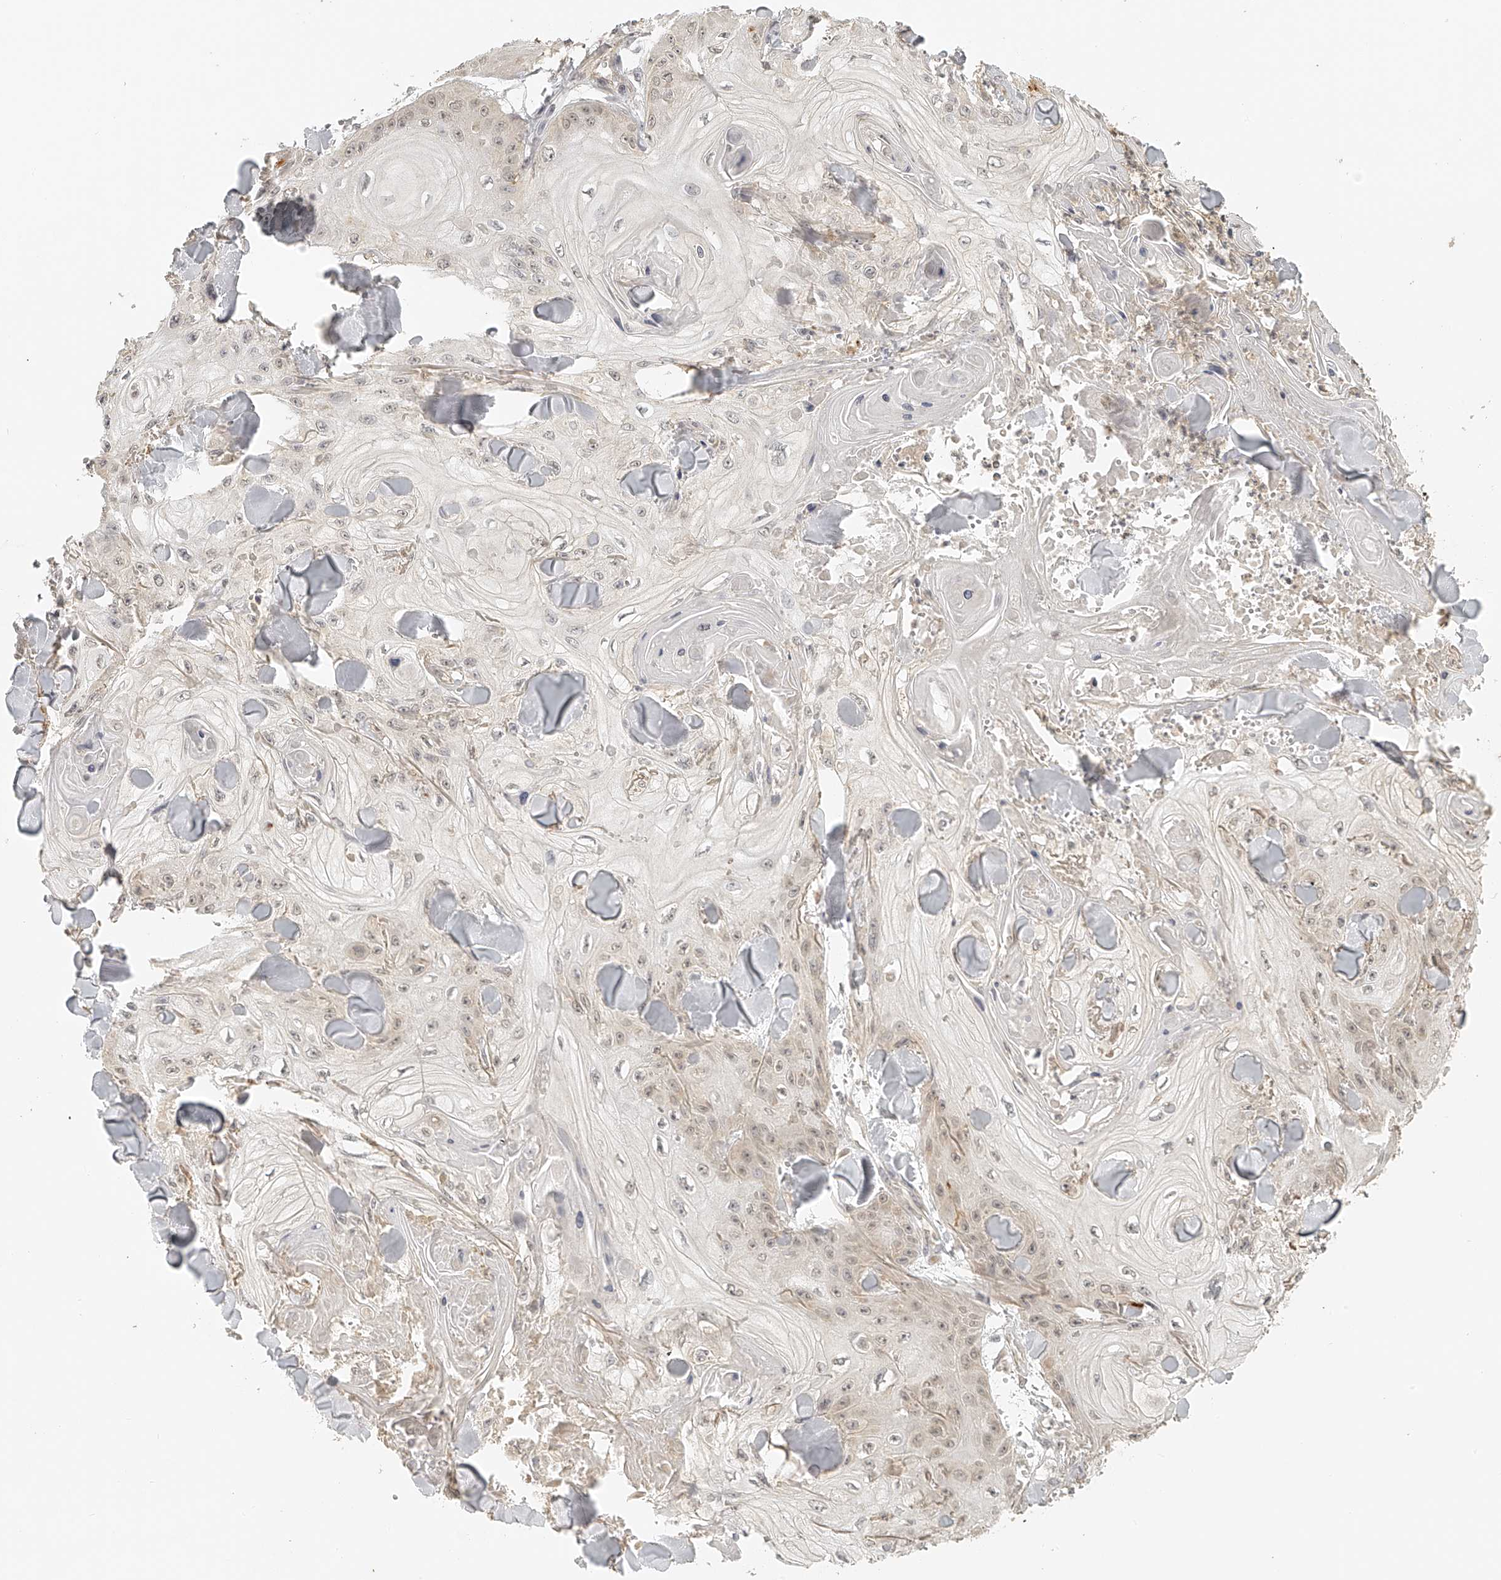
{"staining": {"intensity": "weak", "quantity": "25%-75%", "location": "nuclear"}, "tissue": "skin cancer", "cell_type": "Tumor cells", "image_type": "cancer", "snomed": [{"axis": "morphology", "description": "Squamous cell carcinoma, NOS"}, {"axis": "topography", "description": "Skin"}], "caption": "Skin cancer (squamous cell carcinoma) stained with DAB IHC displays low levels of weak nuclear expression in approximately 25%-75% of tumor cells.", "gene": "BCL2L11", "patient": {"sex": "male", "age": 74}}